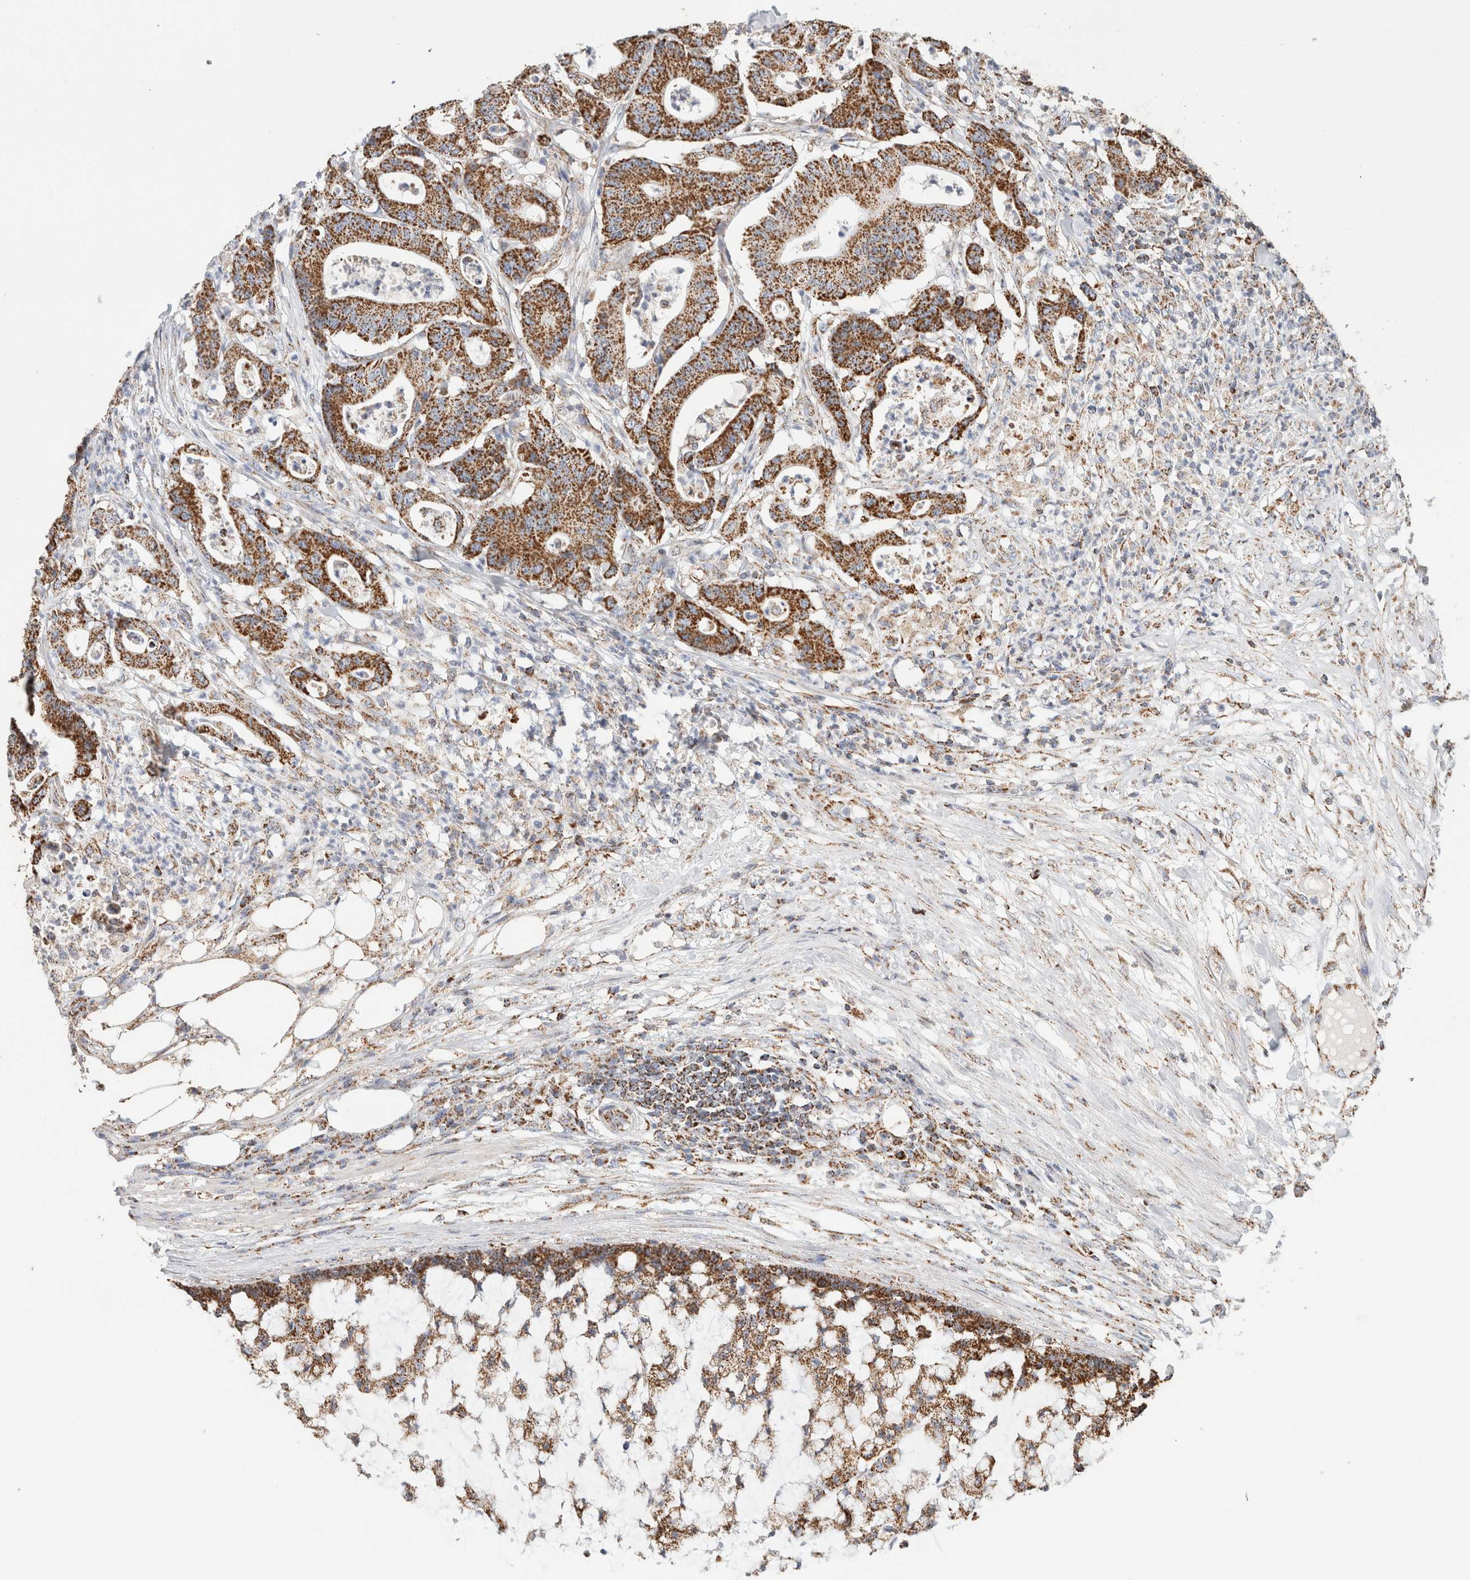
{"staining": {"intensity": "moderate", "quantity": ">75%", "location": "cytoplasmic/membranous"}, "tissue": "colorectal cancer", "cell_type": "Tumor cells", "image_type": "cancer", "snomed": [{"axis": "morphology", "description": "Adenocarcinoma, NOS"}, {"axis": "topography", "description": "Colon"}], "caption": "IHC image of neoplastic tissue: human colorectal cancer (adenocarcinoma) stained using immunohistochemistry reveals medium levels of moderate protein expression localized specifically in the cytoplasmic/membranous of tumor cells, appearing as a cytoplasmic/membranous brown color.", "gene": "C1QBP", "patient": {"sex": "female", "age": 84}}